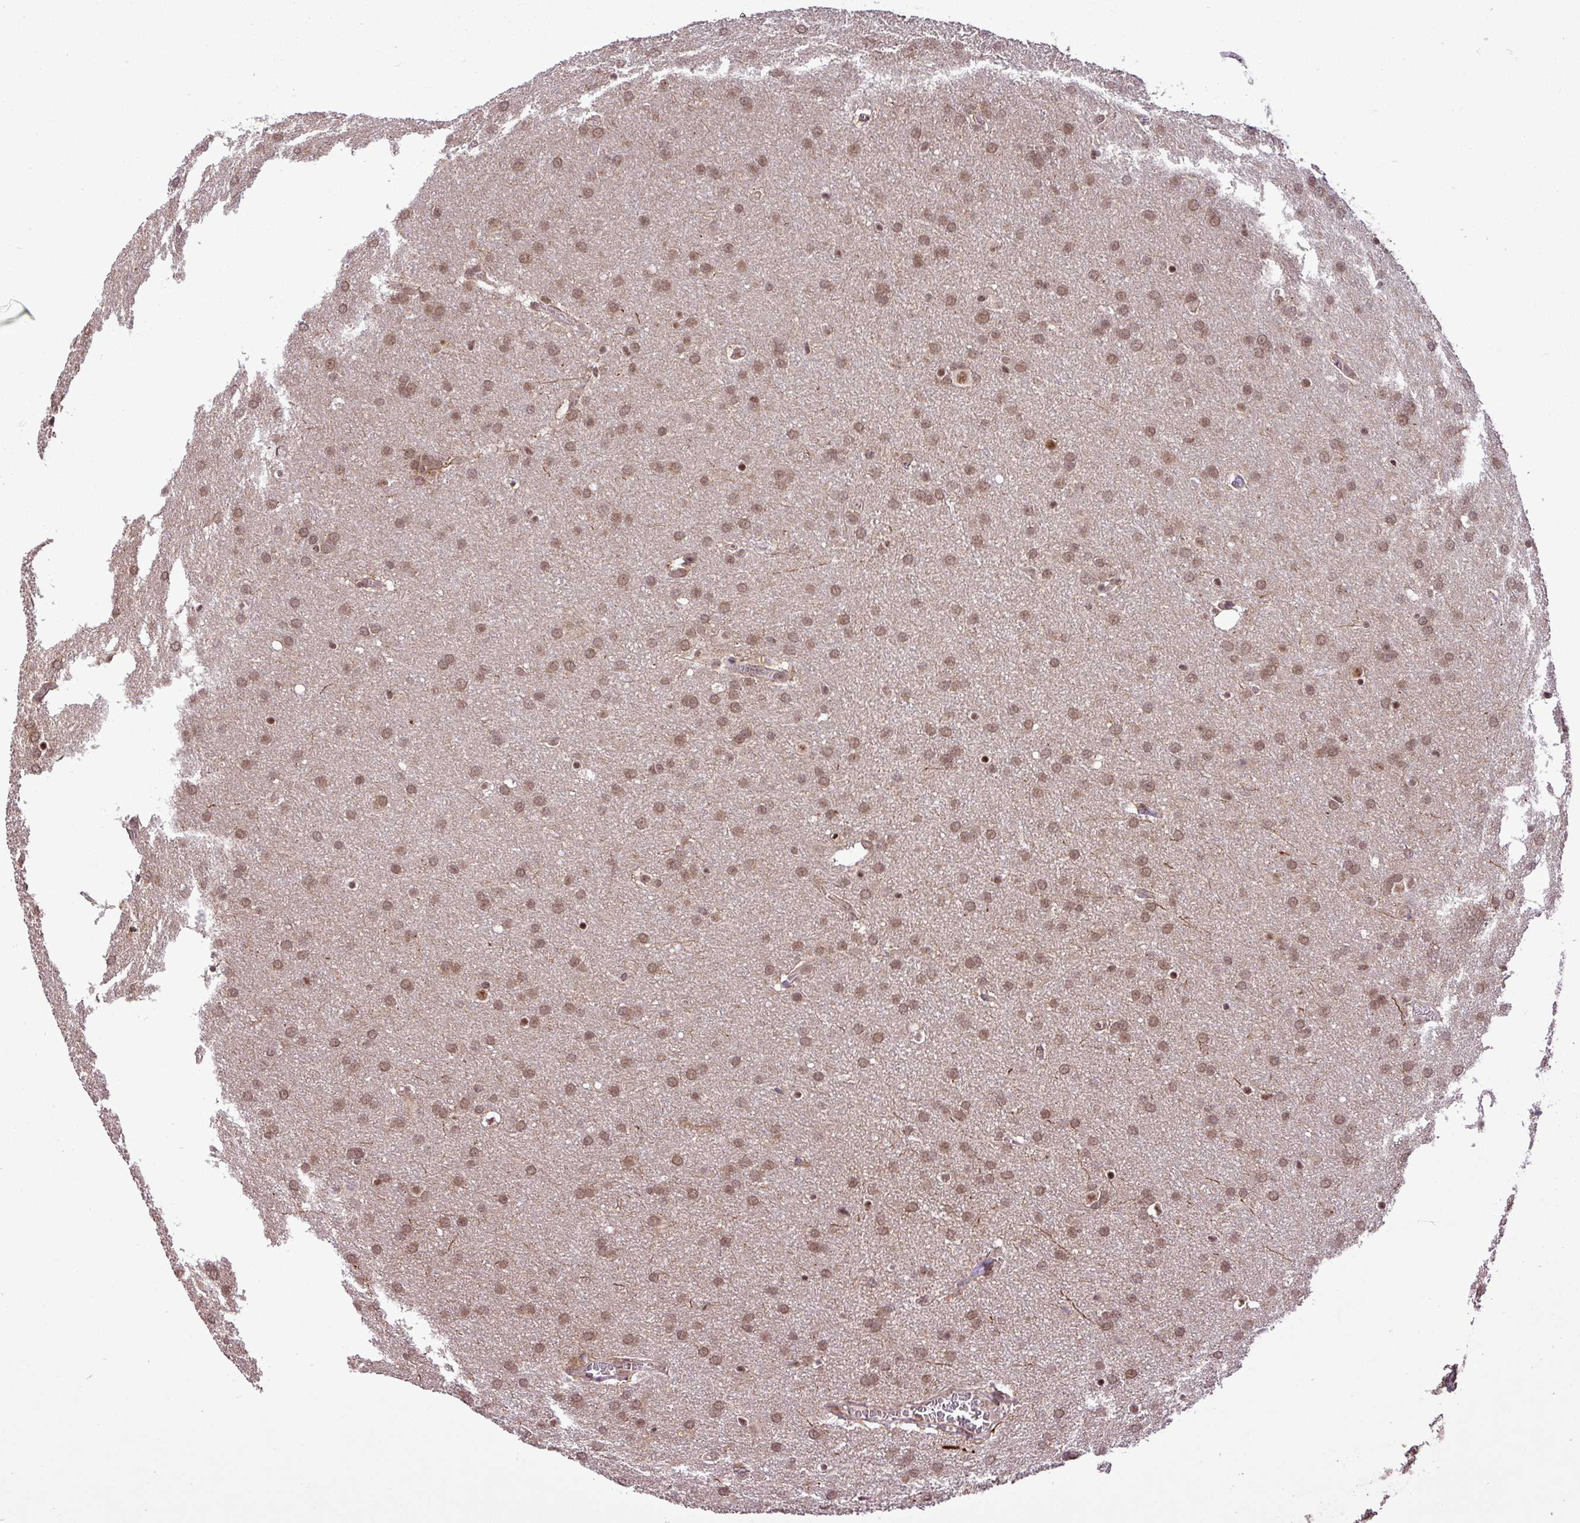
{"staining": {"intensity": "moderate", "quantity": ">75%", "location": "cytoplasmic/membranous,nuclear"}, "tissue": "glioma", "cell_type": "Tumor cells", "image_type": "cancer", "snomed": [{"axis": "morphology", "description": "Glioma, malignant, Low grade"}, {"axis": "topography", "description": "Brain"}], "caption": "Tumor cells reveal moderate cytoplasmic/membranous and nuclear positivity in approximately >75% of cells in malignant low-grade glioma.", "gene": "MFHAS1", "patient": {"sex": "female", "age": 32}}